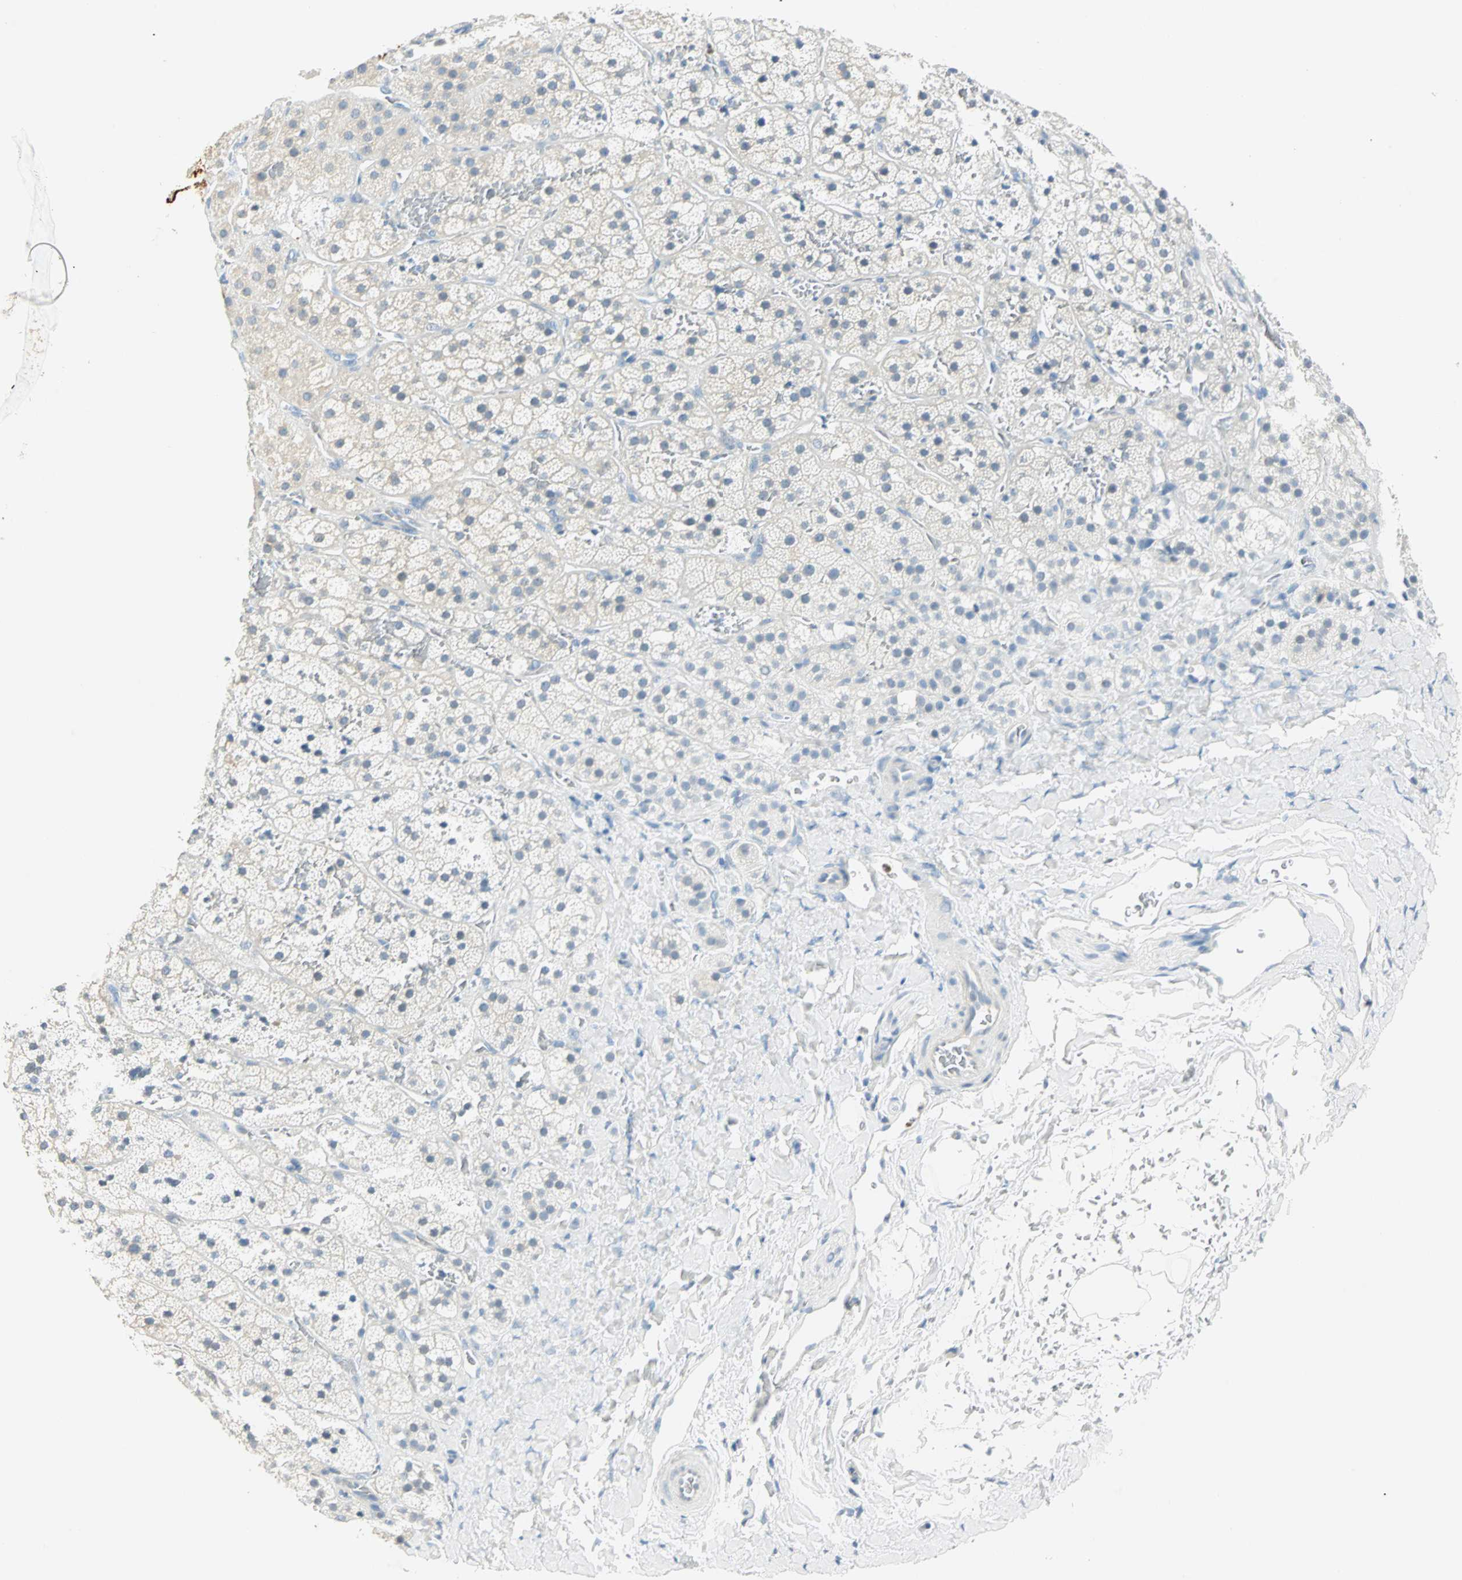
{"staining": {"intensity": "negative", "quantity": "none", "location": "none"}, "tissue": "adrenal gland", "cell_type": "Glandular cells", "image_type": "normal", "snomed": [{"axis": "morphology", "description": "Normal tissue, NOS"}, {"axis": "topography", "description": "Adrenal gland"}], "caption": "Protein analysis of unremarkable adrenal gland displays no significant positivity in glandular cells. The staining was performed using DAB (3,3'-diaminobenzidine) to visualize the protein expression in brown, while the nuclei were stained in blue with hematoxylin (Magnification: 20x).", "gene": "MLLT10", "patient": {"sex": "female", "age": 44}}